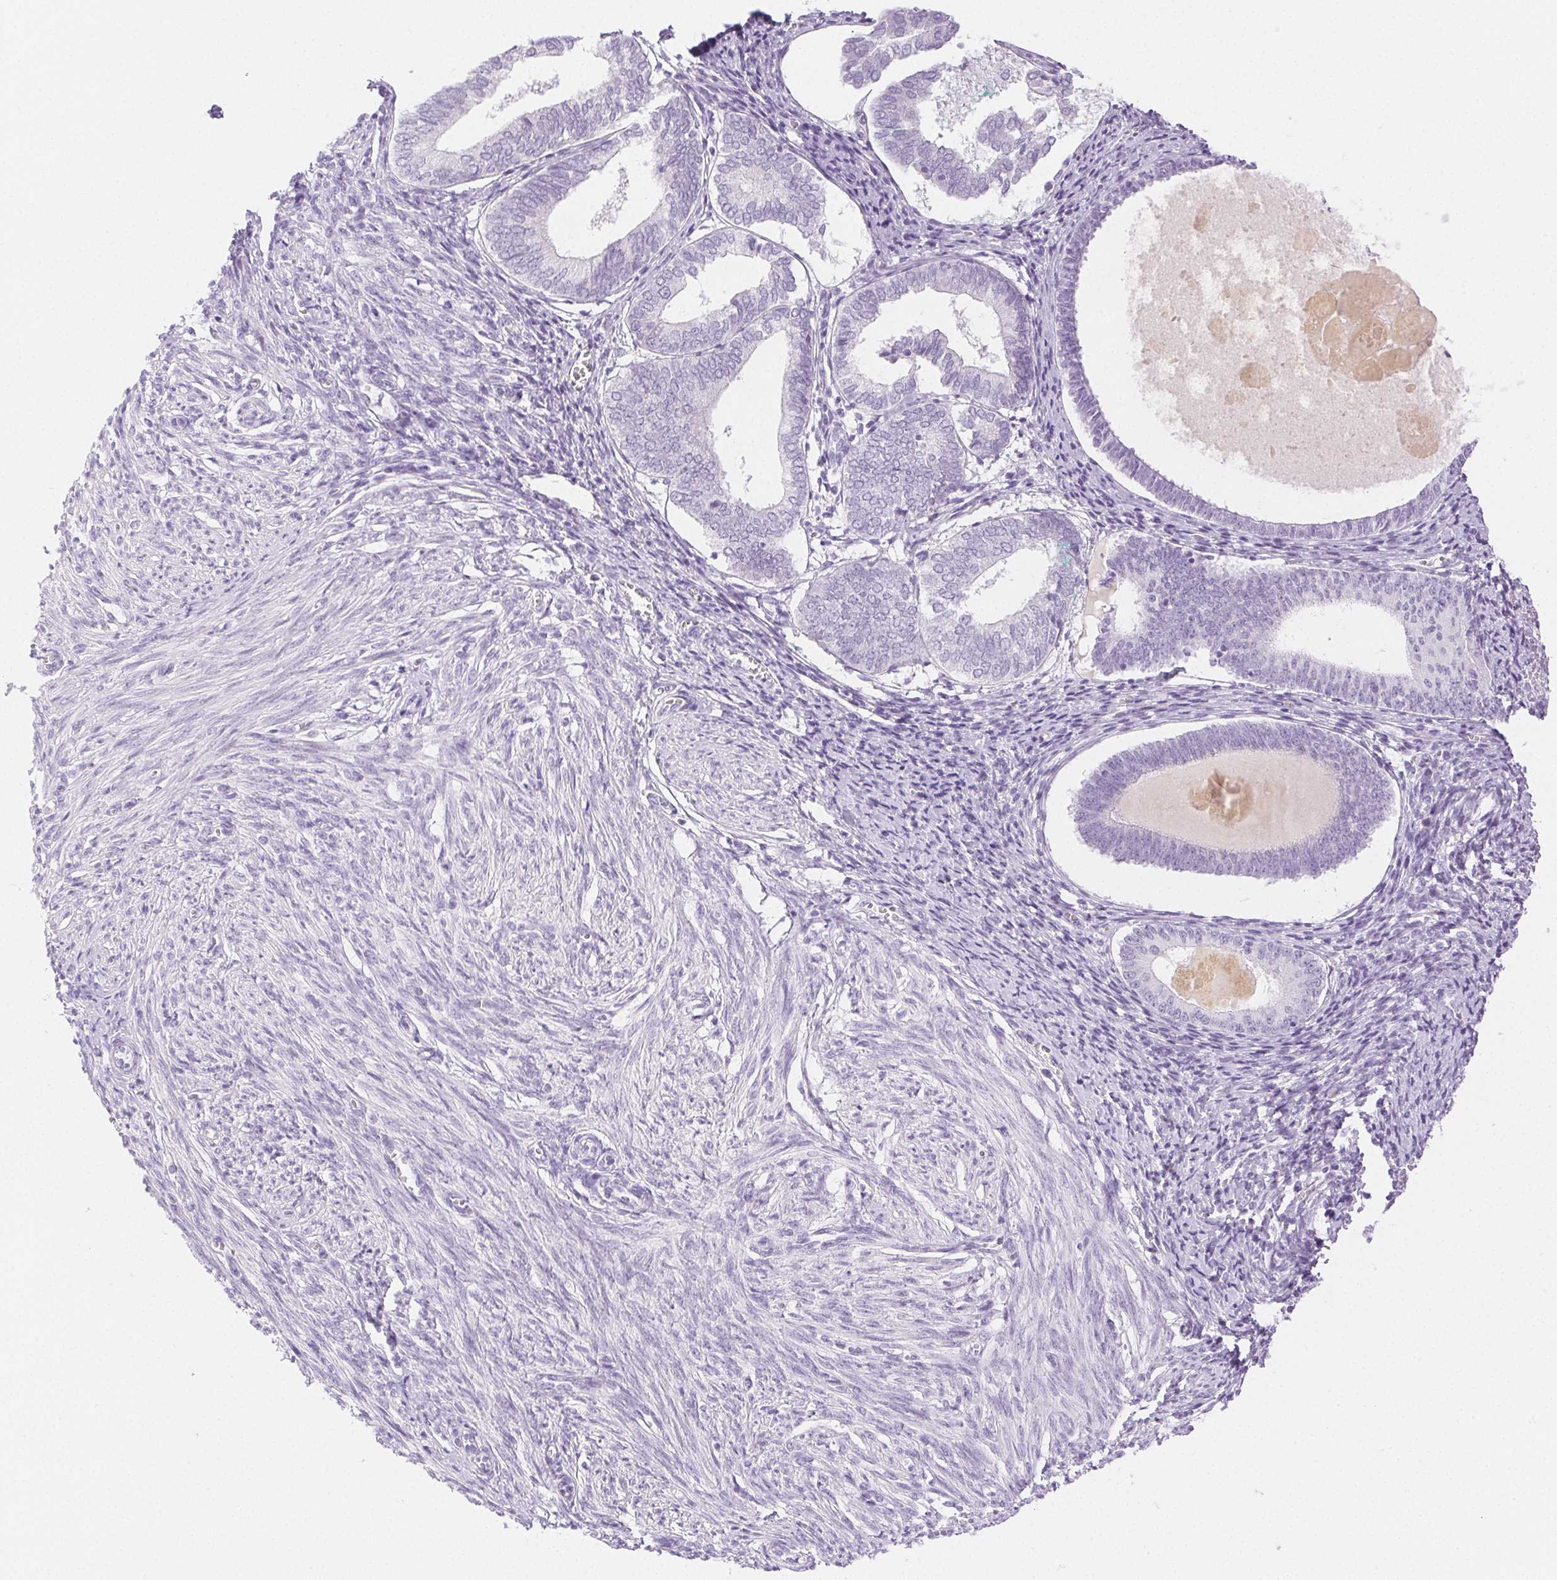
{"staining": {"intensity": "negative", "quantity": "none", "location": "none"}, "tissue": "endometrium", "cell_type": "Cells in endometrial stroma", "image_type": "normal", "snomed": [{"axis": "morphology", "description": "Normal tissue, NOS"}, {"axis": "topography", "description": "Endometrium"}], "caption": "This histopathology image is of unremarkable endometrium stained with IHC to label a protein in brown with the nuclei are counter-stained blue. There is no expression in cells in endometrial stroma.", "gene": "SPACA4", "patient": {"sex": "female", "age": 50}}